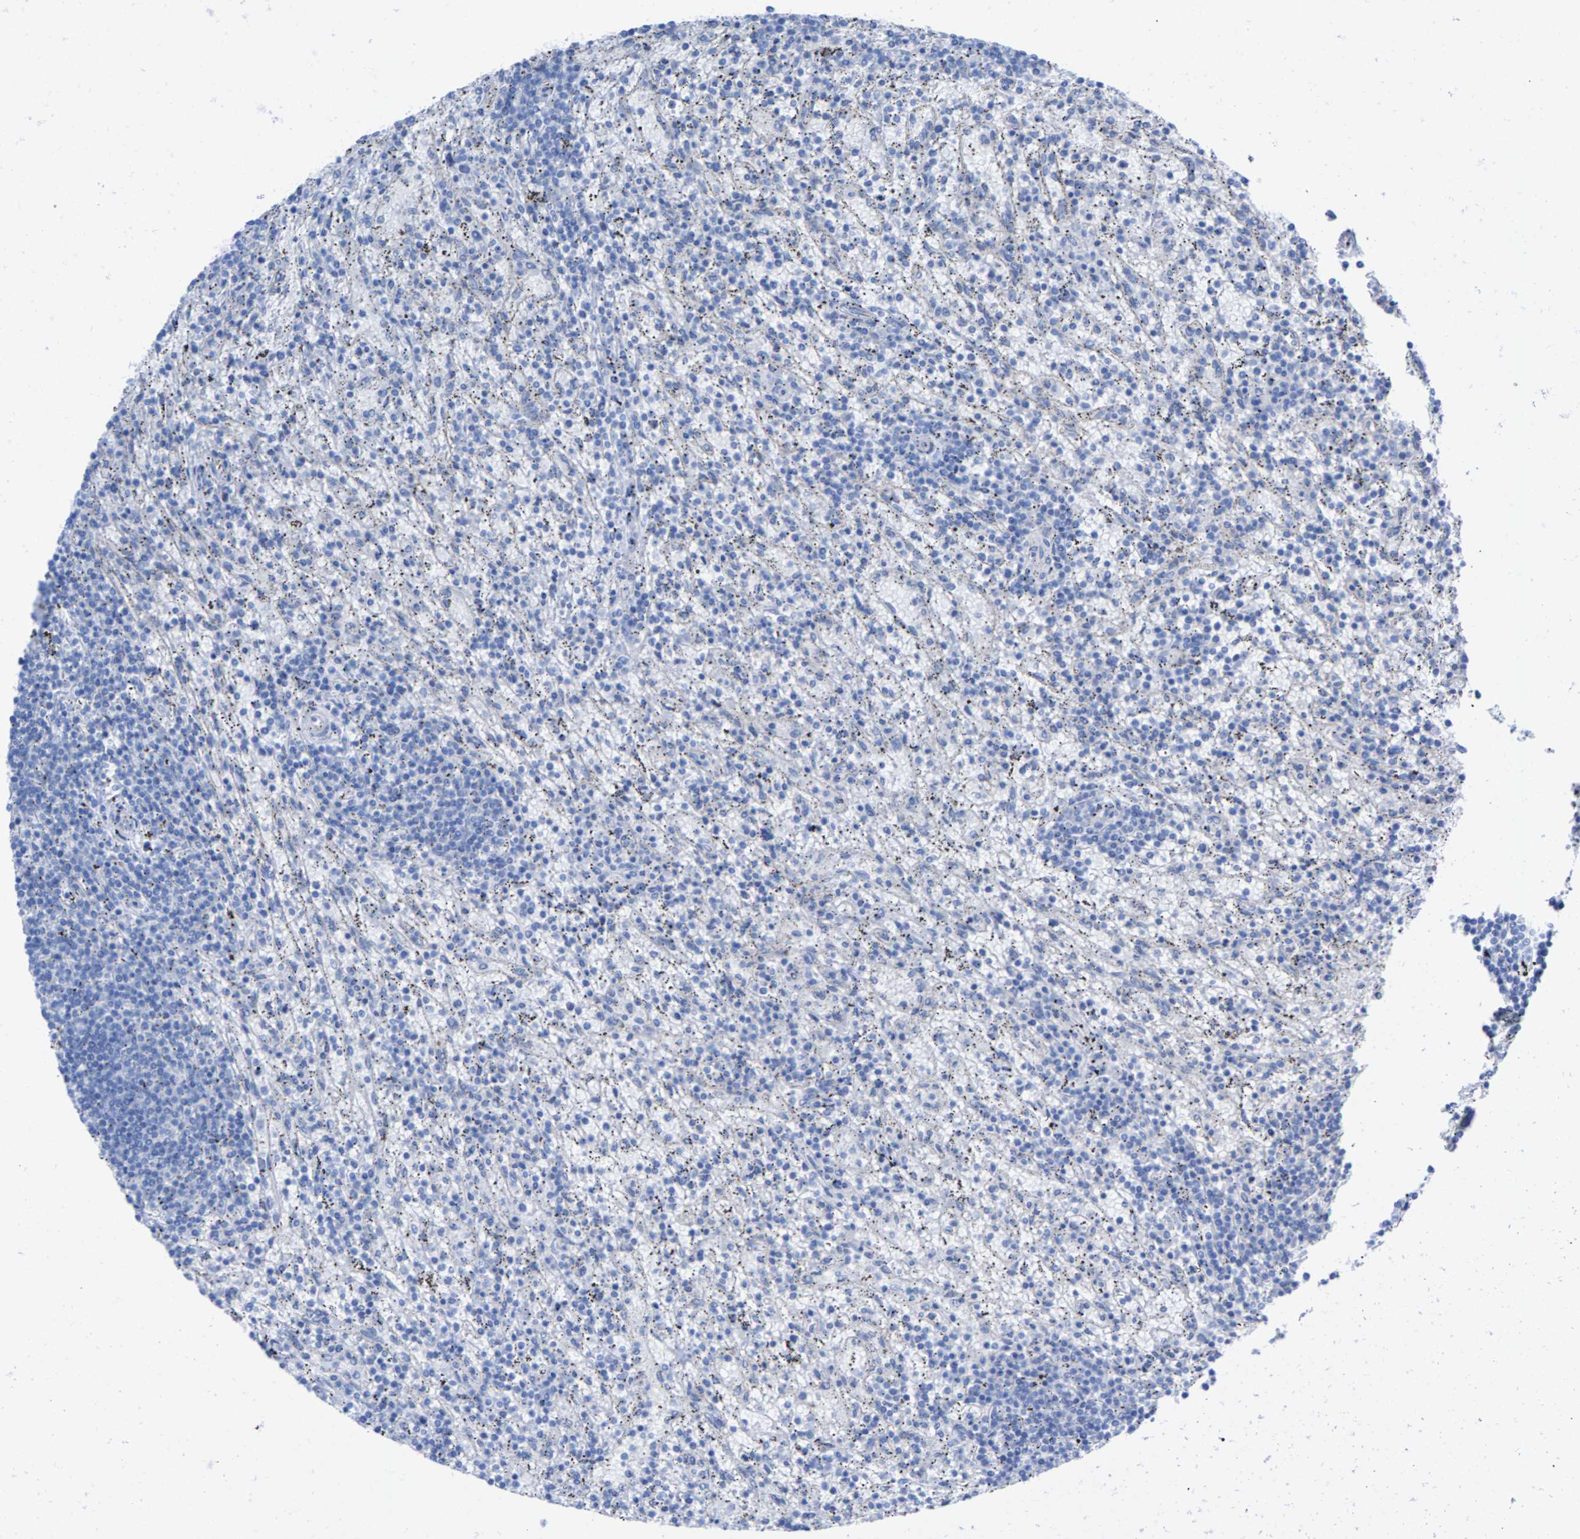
{"staining": {"intensity": "negative", "quantity": "none", "location": "none"}, "tissue": "lymphoma", "cell_type": "Tumor cells", "image_type": "cancer", "snomed": [{"axis": "morphology", "description": "Malignant lymphoma, non-Hodgkin's type, Low grade"}, {"axis": "topography", "description": "Spleen"}], "caption": "Immunohistochemical staining of low-grade malignant lymphoma, non-Hodgkin's type displays no significant staining in tumor cells. (Stains: DAB (3,3'-diaminobenzidine) immunohistochemistry with hematoxylin counter stain, Microscopy: brightfield microscopy at high magnification).", "gene": "CPA1", "patient": {"sex": "male", "age": 76}}